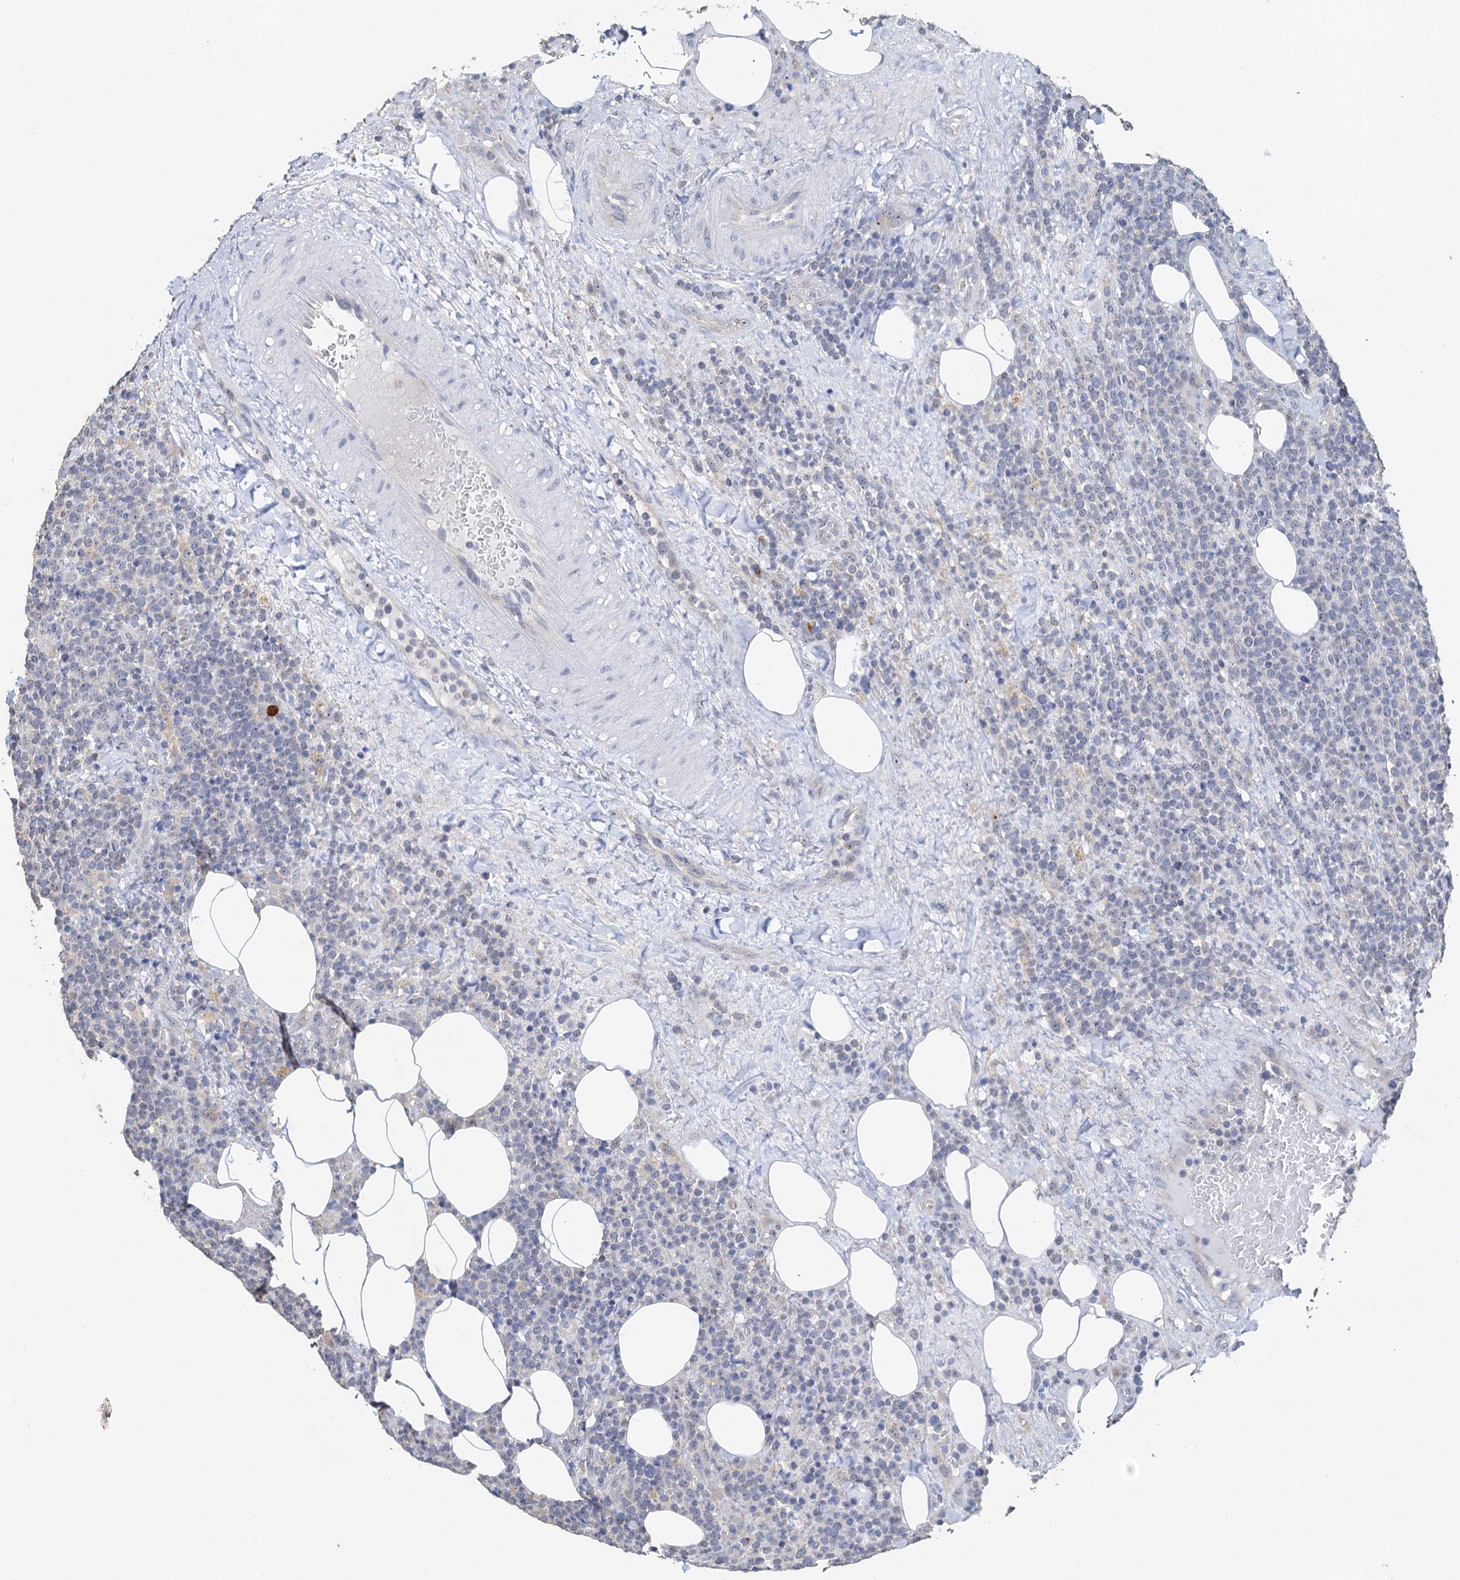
{"staining": {"intensity": "negative", "quantity": "none", "location": "none"}, "tissue": "lymphoma", "cell_type": "Tumor cells", "image_type": "cancer", "snomed": [{"axis": "morphology", "description": "Malignant lymphoma, non-Hodgkin's type, High grade"}, {"axis": "topography", "description": "Lymph node"}], "caption": "IHC micrograph of human malignant lymphoma, non-Hodgkin's type (high-grade) stained for a protein (brown), which shows no staining in tumor cells.", "gene": "C2CD3", "patient": {"sex": "male", "age": 61}}